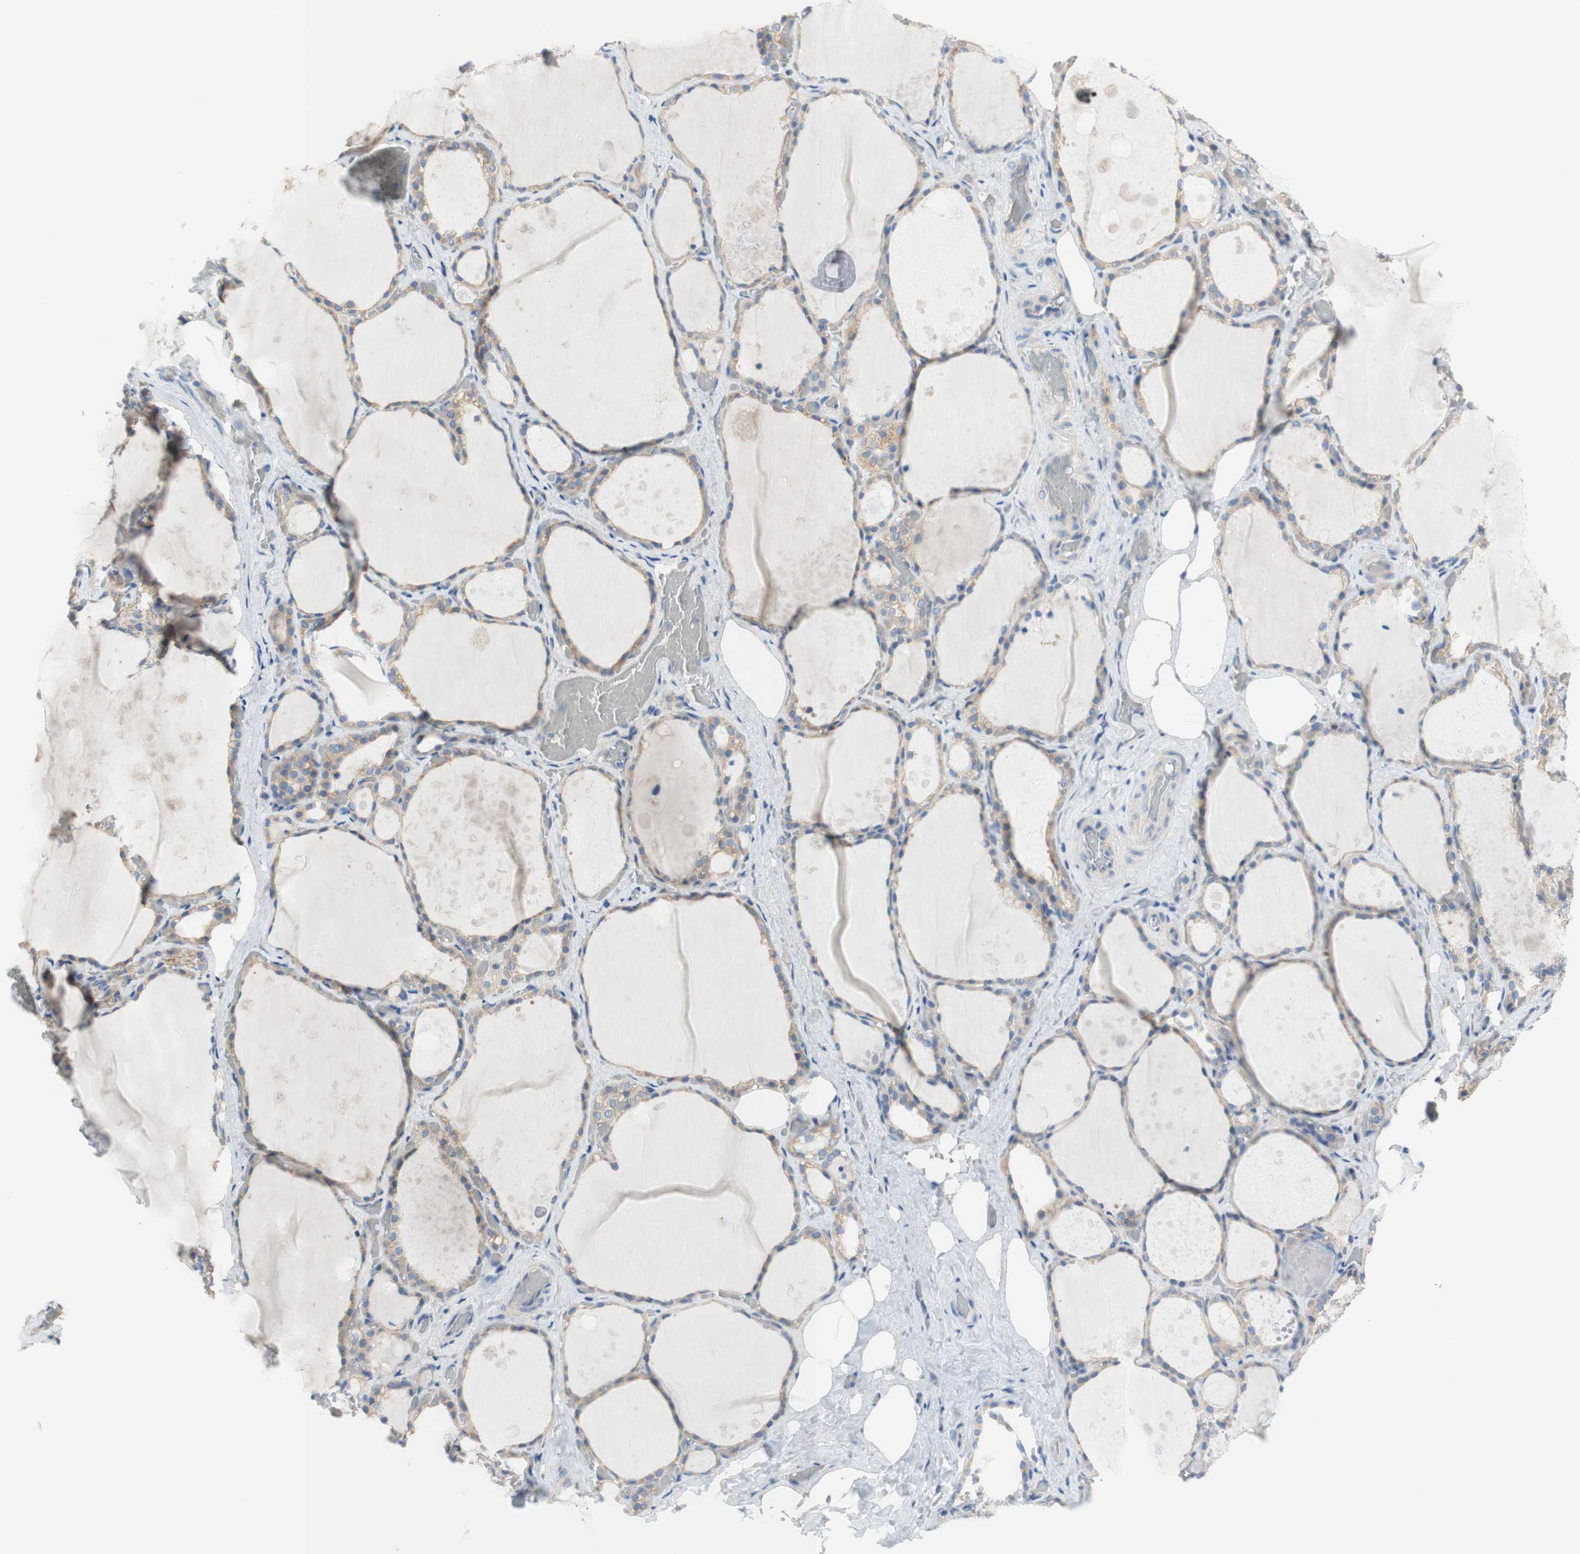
{"staining": {"intensity": "weak", "quantity": ">75%", "location": "cytoplasmic/membranous"}, "tissue": "thyroid gland", "cell_type": "Glandular cells", "image_type": "normal", "snomed": [{"axis": "morphology", "description": "Normal tissue, NOS"}, {"axis": "topography", "description": "Thyroid gland"}], "caption": "Immunohistochemistry micrograph of benign thyroid gland stained for a protein (brown), which displays low levels of weak cytoplasmic/membranous expression in approximately >75% of glandular cells.", "gene": "ATP2B1", "patient": {"sex": "male", "age": 61}}